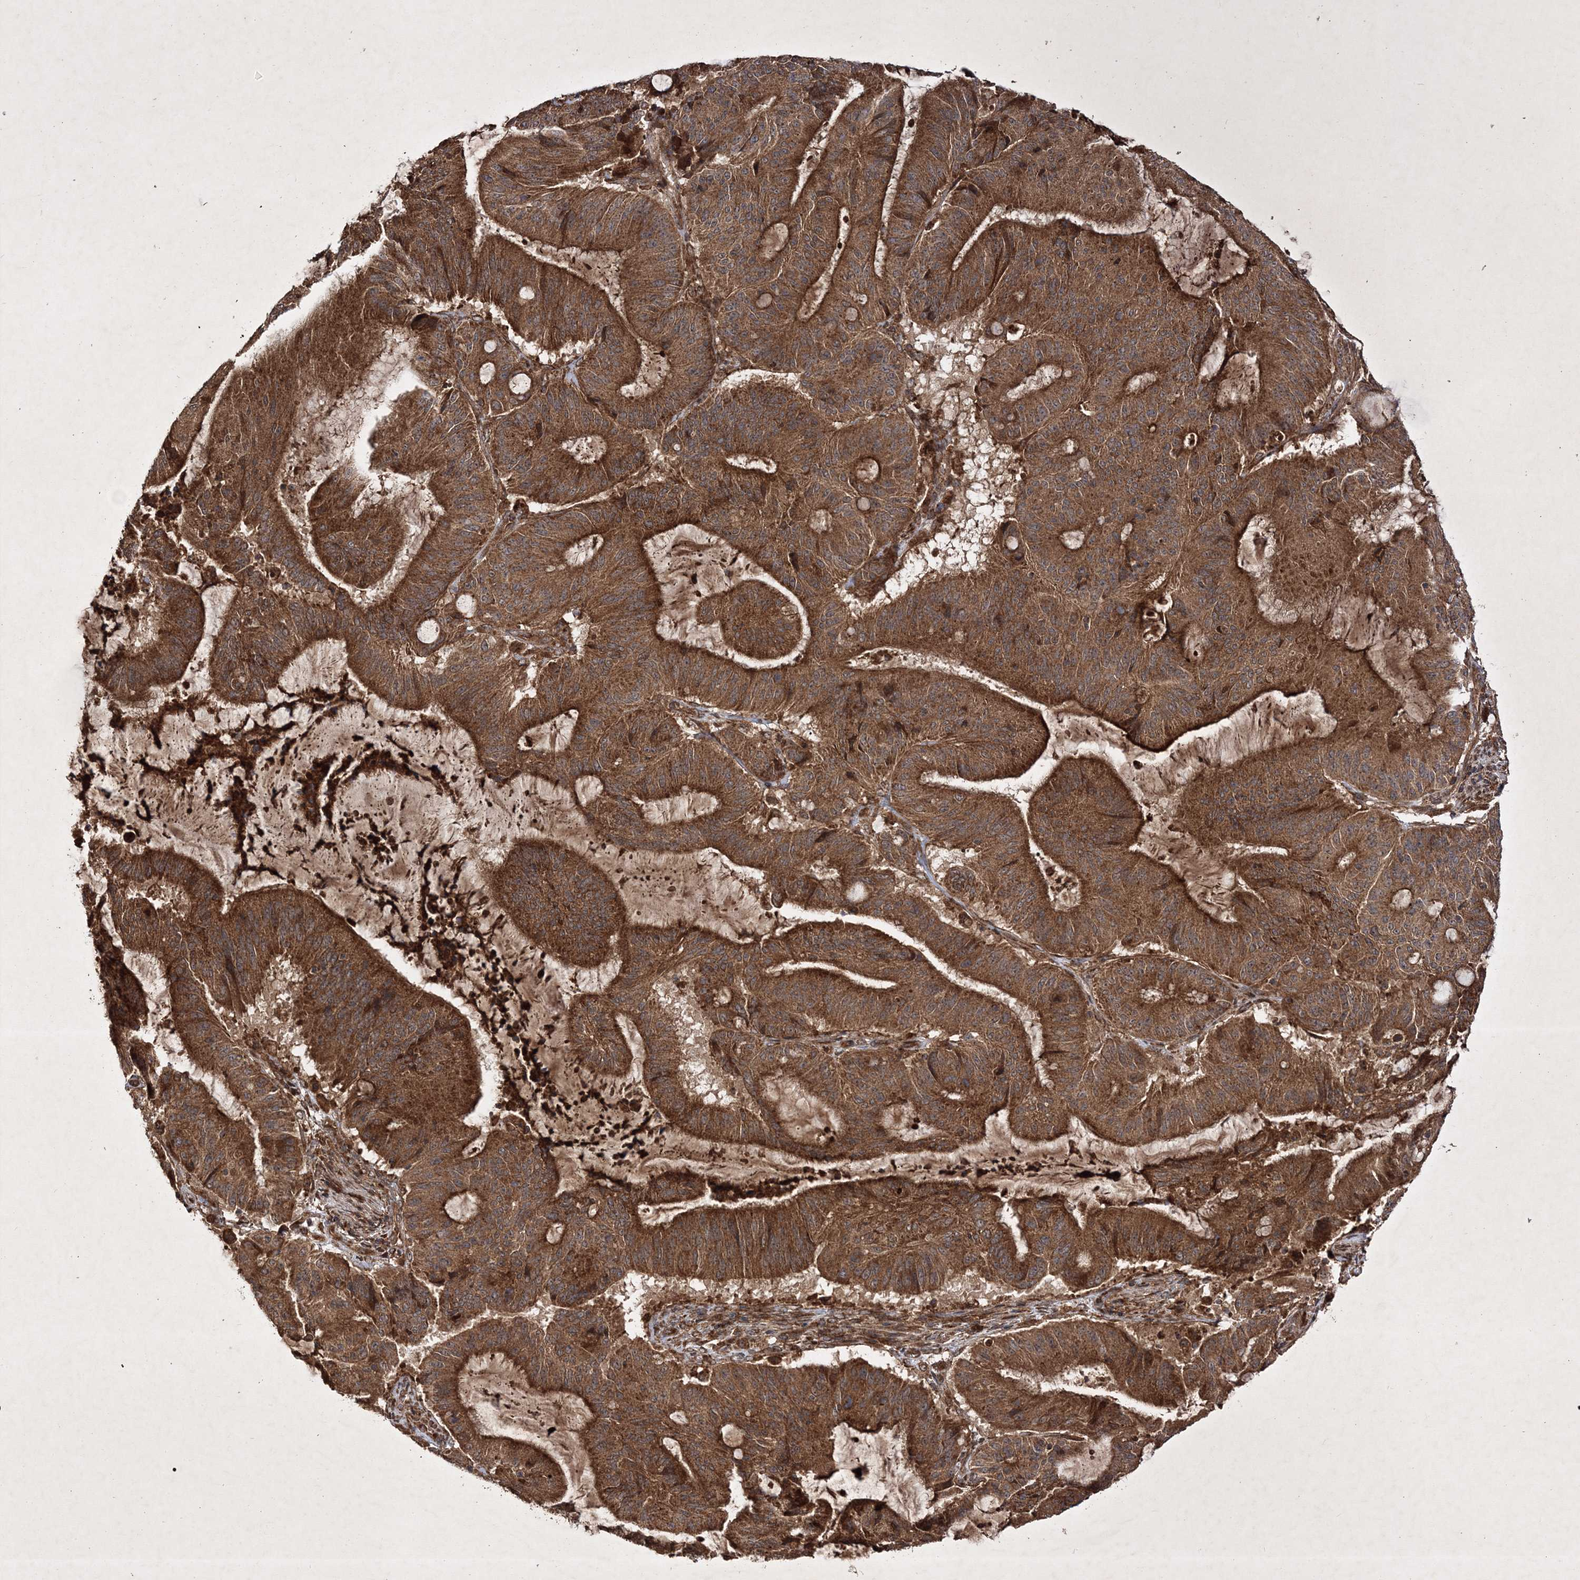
{"staining": {"intensity": "strong", "quantity": ">75%", "location": "cytoplasmic/membranous"}, "tissue": "liver cancer", "cell_type": "Tumor cells", "image_type": "cancer", "snomed": [{"axis": "morphology", "description": "Normal tissue, NOS"}, {"axis": "morphology", "description": "Cholangiocarcinoma"}, {"axis": "topography", "description": "Liver"}, {"axis": "topography", "description": "Peripheral nerve tissue"}], "caption": "Immunohistochemical staining of human liver cancer shows strong cytoplasmic/membranous protein staining in approximately >75% of tumor cells. (Stains: DAB in brown, nuclei in blue, Microscopy: brightfield microscopy at high magnification).", "gene": "DNAJC13", "patient": {"sex": "female", "age": 73}}